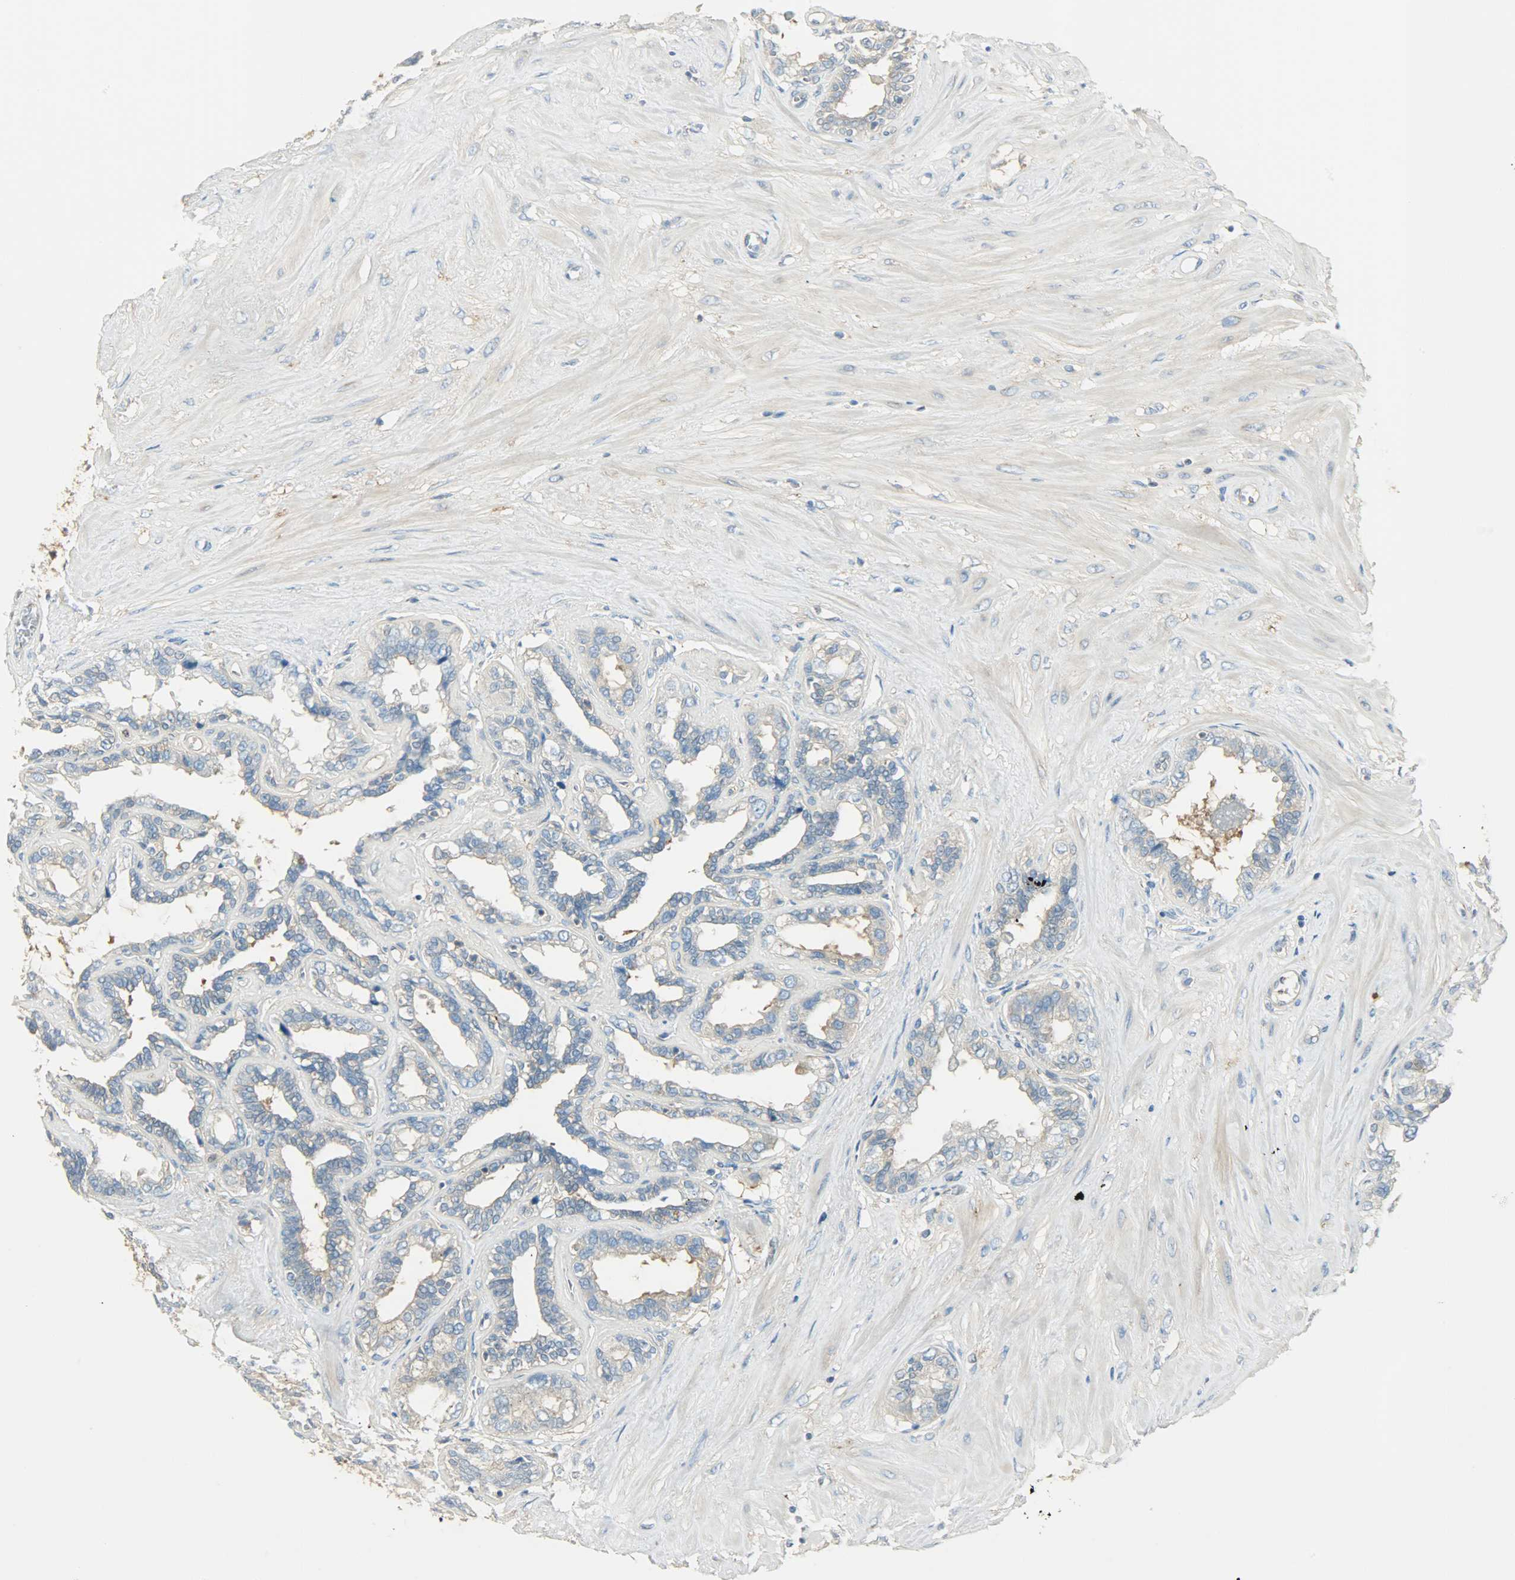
{"staining": {"intensity": "weak", "quantity": "25%-75%", "location": "cytoplasmic/membranous"}, "tissue": "seminal vesicle", "cell_type": "Glandular cells", "image_type": "normal", "snomed": [{"axis": "morphology", "description": "Normal tissue, NOS"}, {"axis": "morphology", "description": "Inflammation, NOS"}, {"axis": "topography", "description": "Urinary bladder"}, {"axis": "topography", "description": "Prostate"}, {"axis": "topography", "description": "Seminal veicle"}], "caption": "High-magnification brightfield microscopy of normal seminal vesicle stained with DAB (brown) and counterstained with hematoxylin (blue). glandular cells exhibit weak cytoplasmic/membranous positivity is identified in about25%-75% of cells.", "gene": "TSC22D2", "patient": {"sex": "male", "age": 82}}